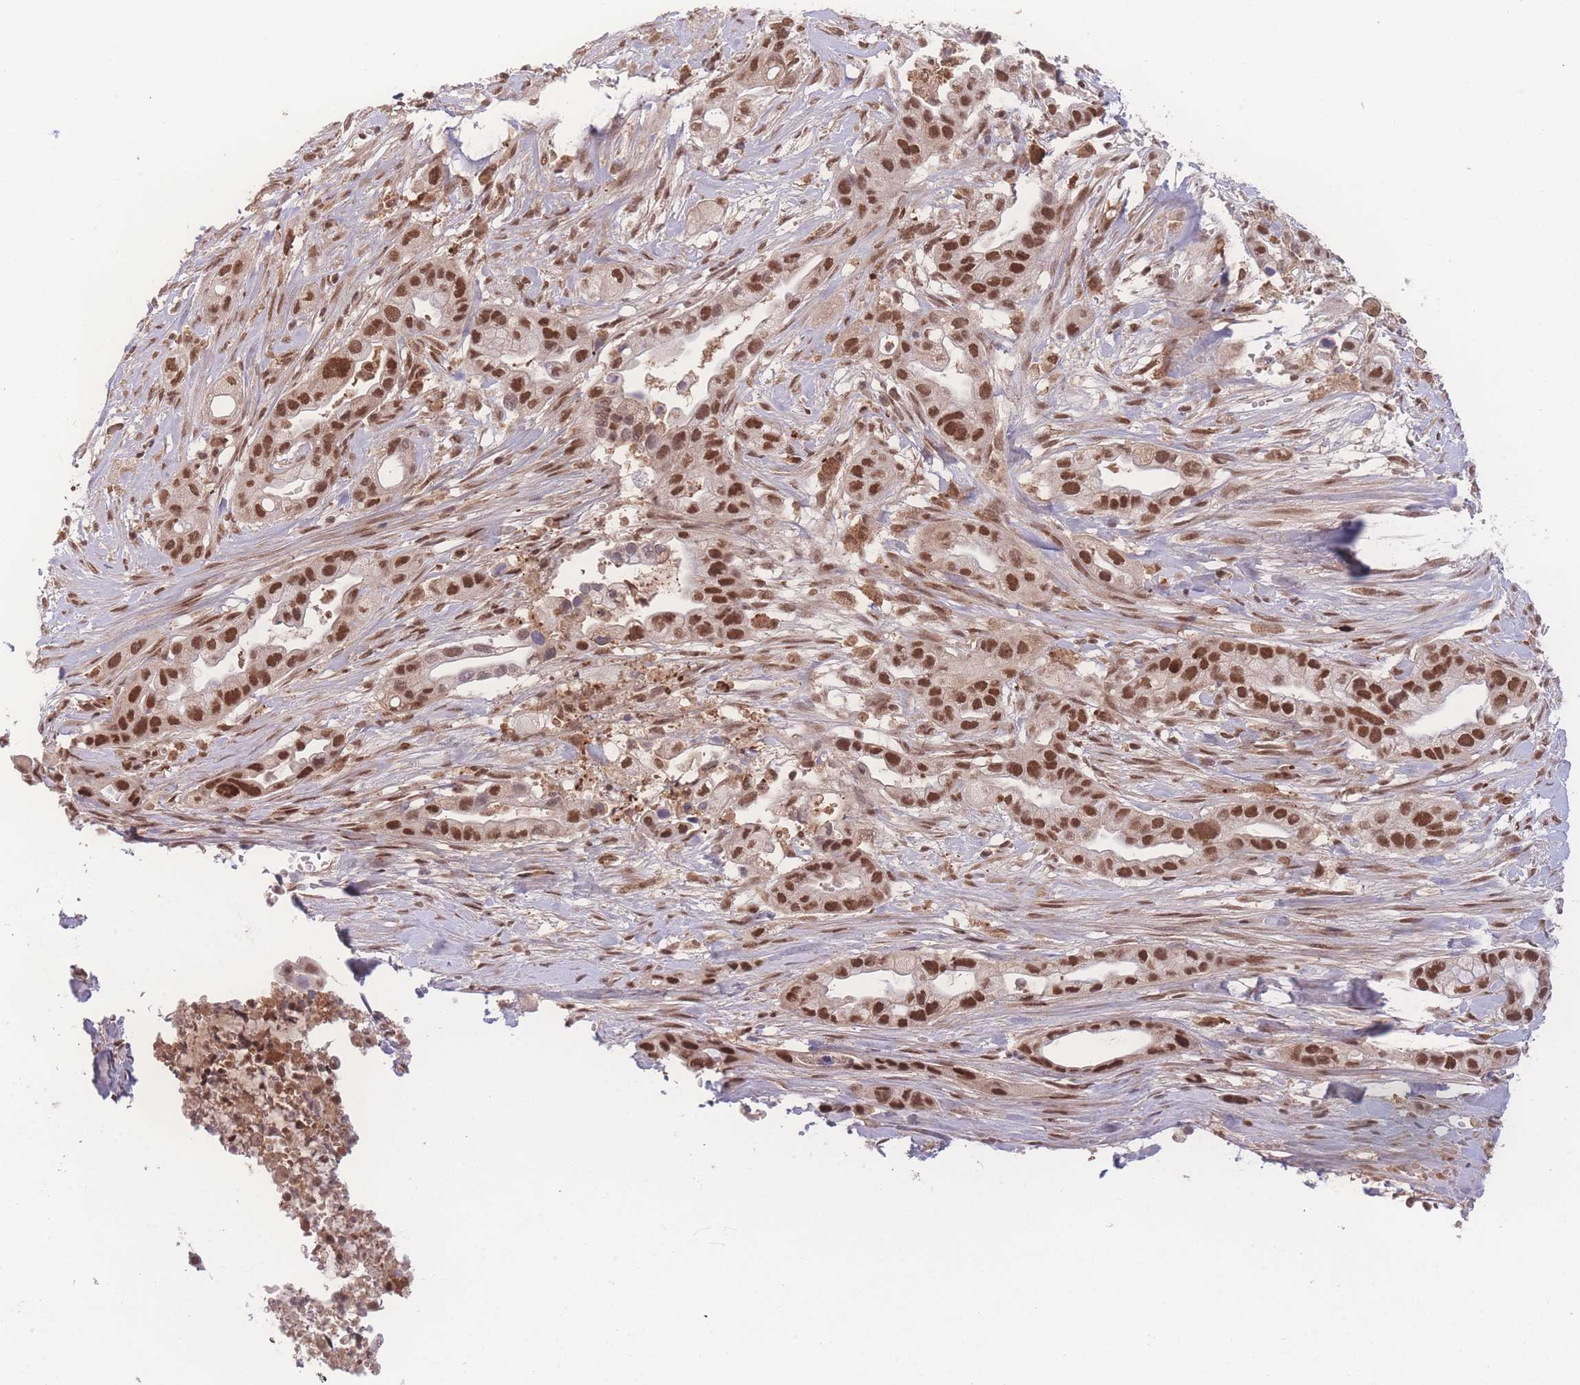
{"staining": {"intensity": "strong", "quantity": ">75%", "location": "nuclear"}, "tissue": "pancreatic cancer", "cell_type": "Tumor cells", "image_type": "cancer", "snomed": [{"axis": "morphology", "description": "Adenocarcinoma, NOS"}, {"axis": "topography", "description": "Pancreas"}], "caption": "IHC image of human pancreatic cancer stained for a protein (brown), which reveals high levels of strong nuclear staining in about >75% of tumor cells.", "gene": "RAVER1", "patient": {"sex": "male", "age": 44}}